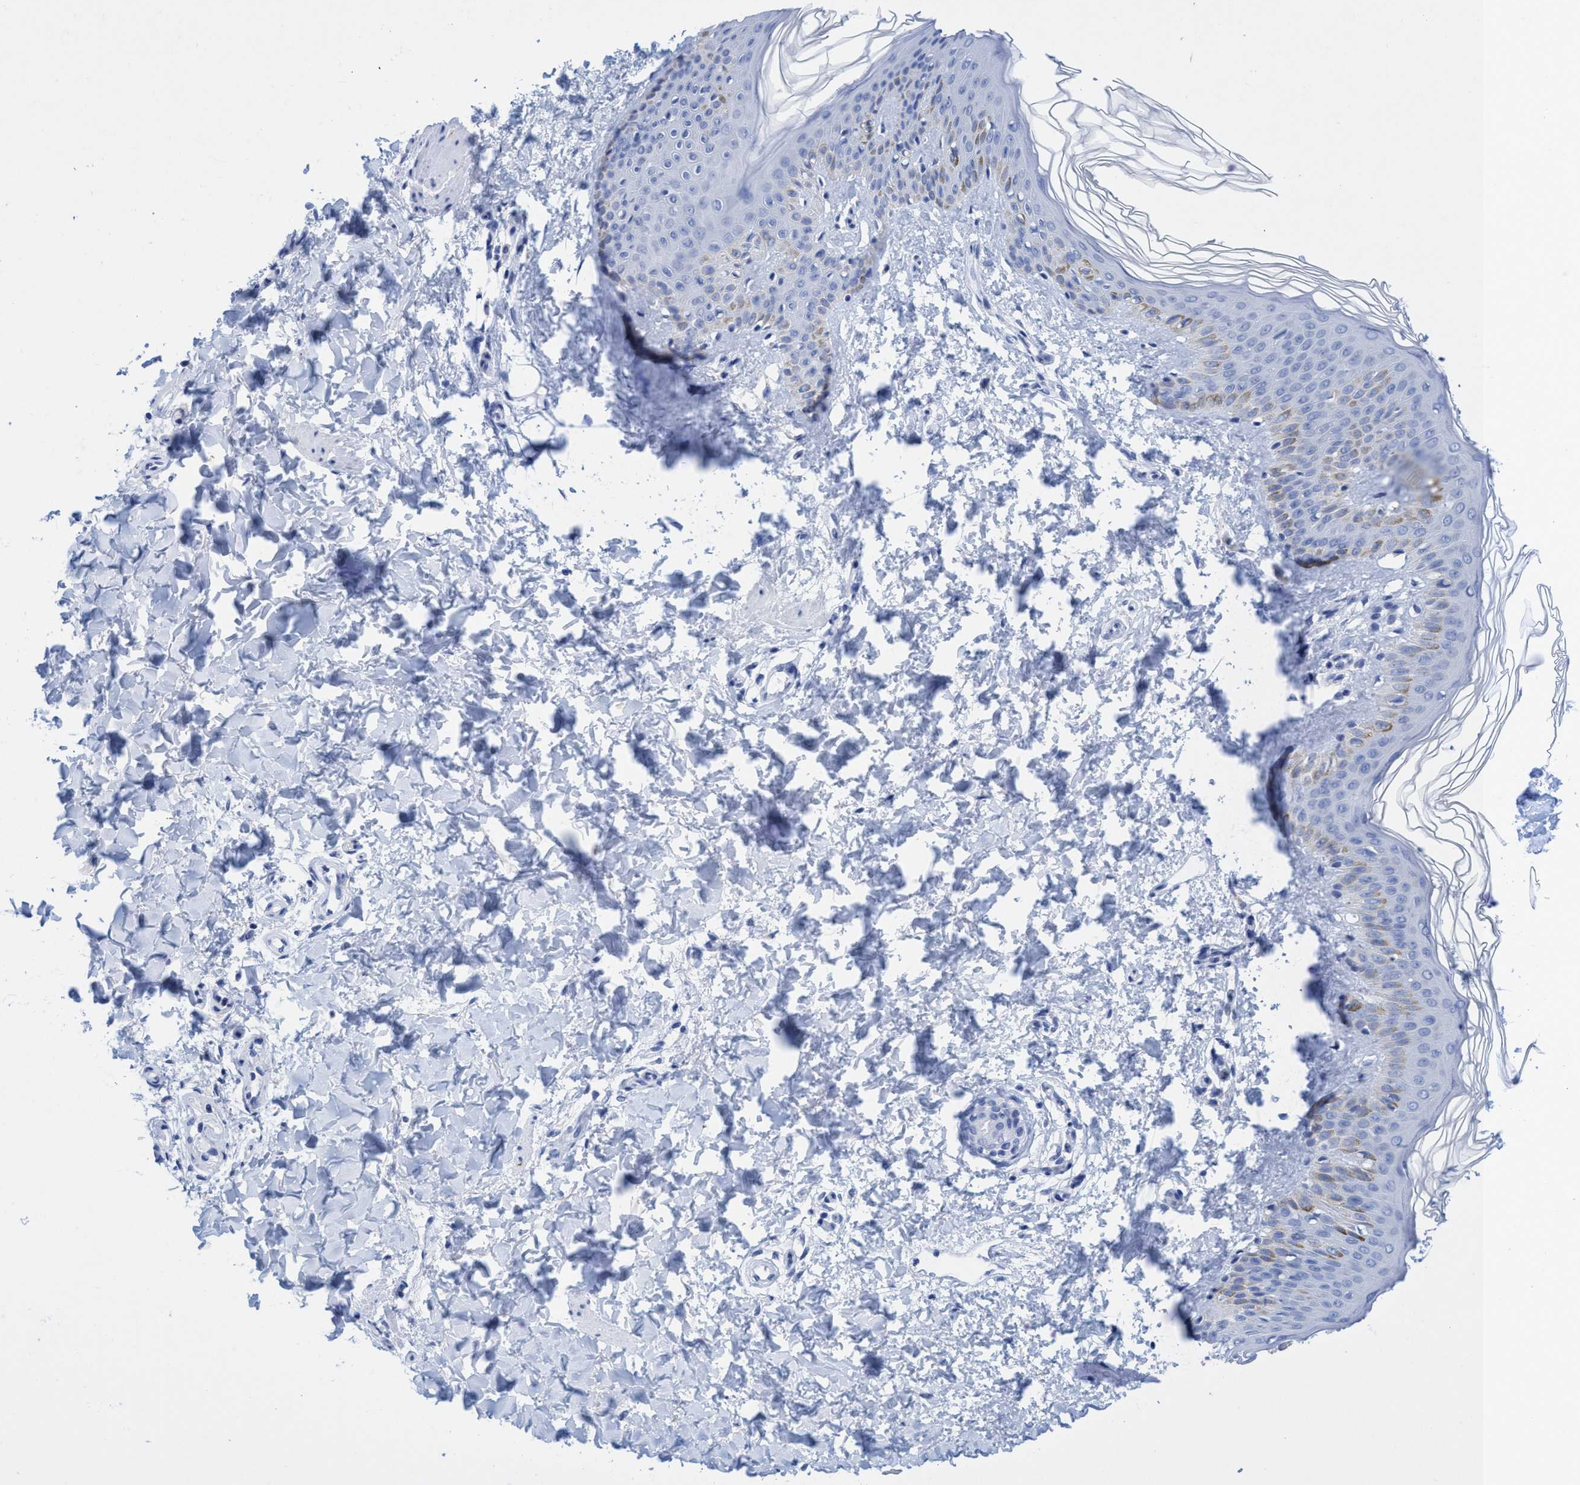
{"staining": {"intensity": "negative", "quantity": "none", "location": "none"}, "tissue": "skin", "cell_type": "Fibroblasts", "image_type": "normal", "snomed": [{"axis": "morphology", "description": "Normal tissue, NOS"}, {"axis": "morphology", "description": "Neoplasm, benign, NOS"}, {"axis": "topography", "description": "Skin"}, {"axis": "topography", "description": "Soft tissue"}], "caption": "Immunohistochemistry (IHC) image of normal skin: human skin stained with DAB (3,3'-diaminobenzidine) shows no significant protein positivity in fibroblasts.", "gene": "PLPPR1", "patient": {"sex": "male", "age": 26}}